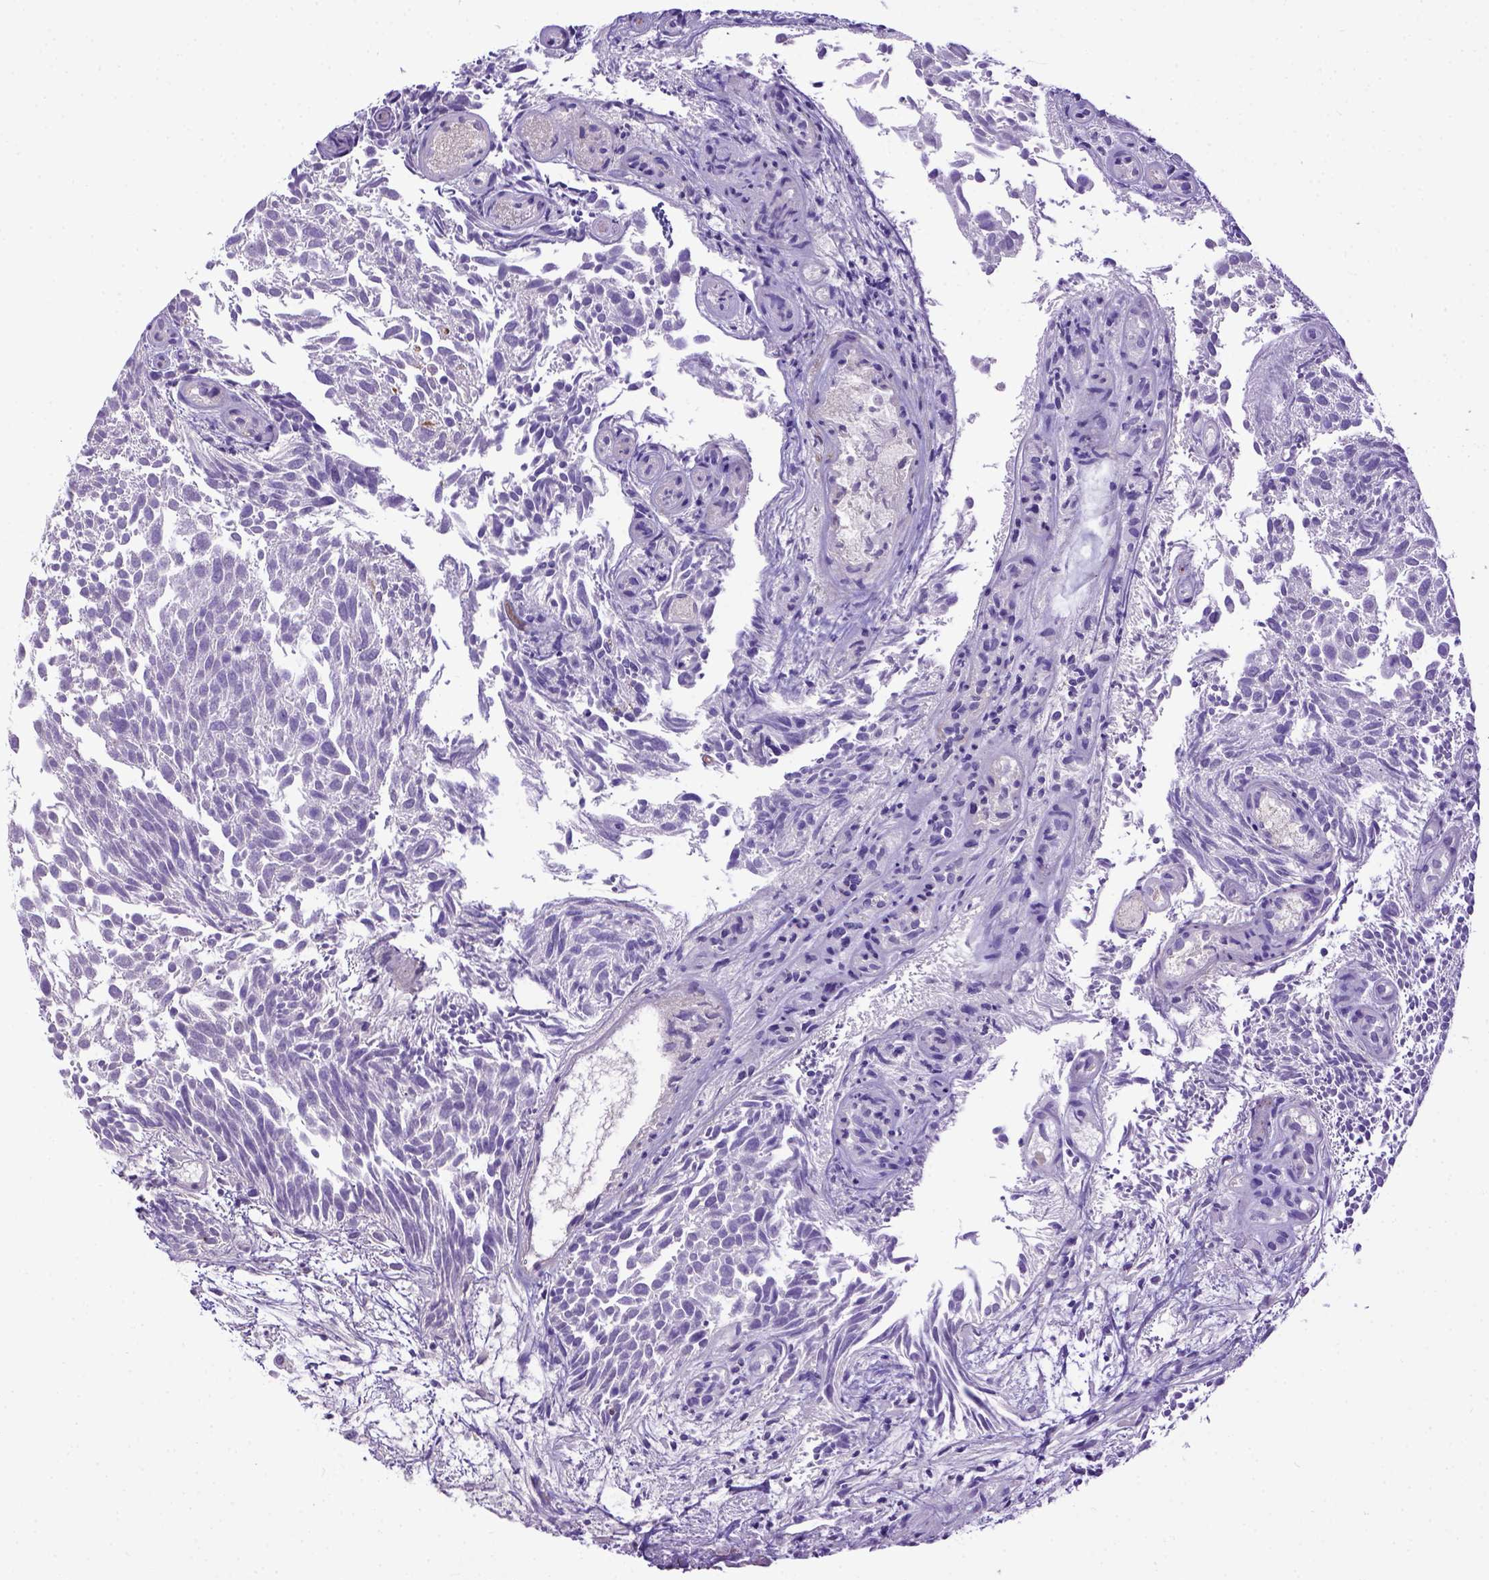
{"staining": {"intensity": "negative", "quantity": "none", "location": "none"}, "tissue": "urothelial cancer", "cell_type": "Tumor cells", "image_type": "cancer", "snomed": [{"axis": "morphology", "description": "Urothelial carcinoma, Low grade"}, {"axis": "topography", "description": "Urinary bladder"}], "caption": "A photomicrograph of urothelial cancer stained for a protein demonstrates no brown staining in tumor cells.", "gene": "ADAM12", "patient": {"sex": "male", "age": 70}}